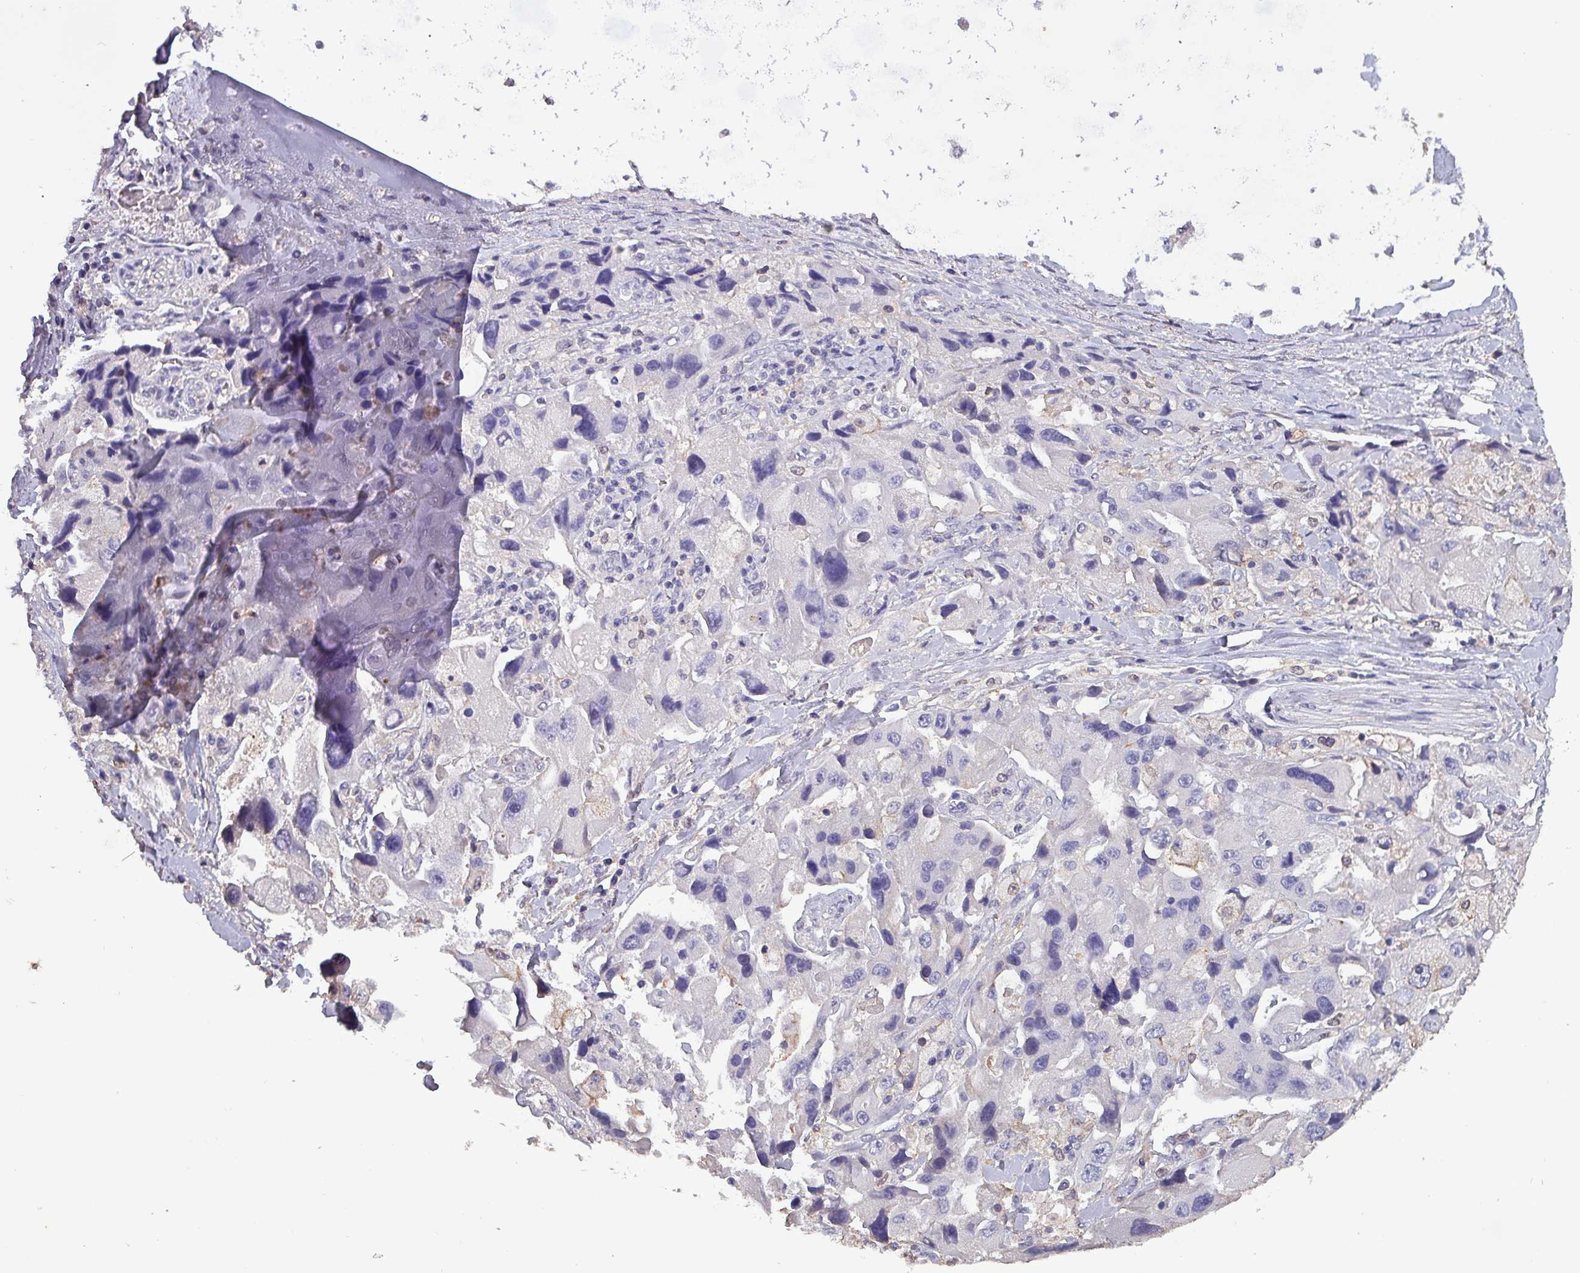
{"staining": {"intensity": "negative", "quantity": "none", "location": "none"}, "tissue": "lung cancer", "cell_type": "Tumor cells", "image_type": "cancer", "snomed": [{"axis": "morphology", "description": "Adenocarcinoma, NOS"}, {"axis": "topography", "description": "Lung"}], "caption": "Immunohistochemical staining of adenocarcinoma (lung) reveals no significant staining in tumor cells.", "gene": "HTRA4", "patient": {"sex": "female", "age": 54}}